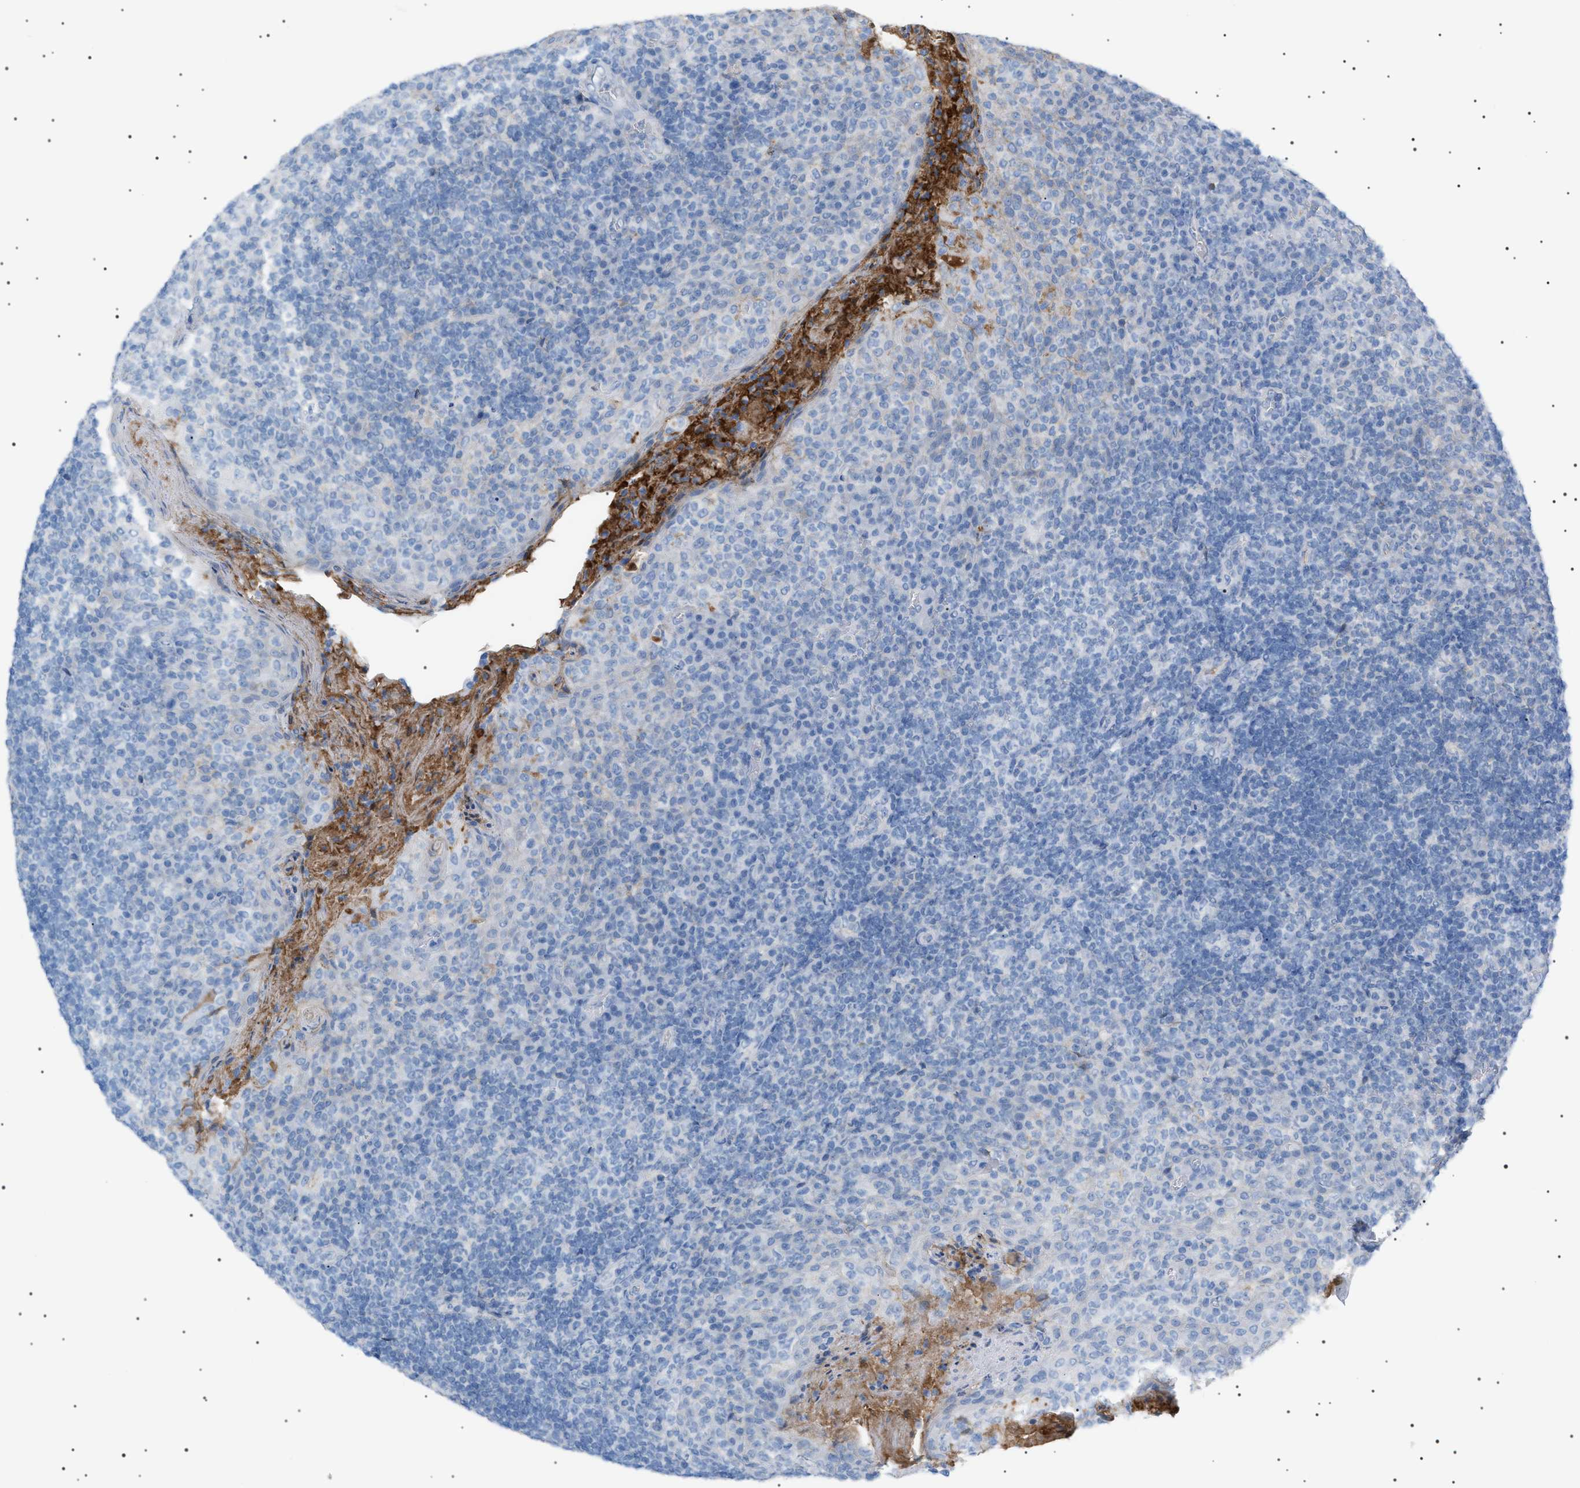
{"staining": {"intensity": "moderate", "quantity": "25%-75%", "location": "cytoplasmic/membranous"}, "tissue": "tonsil", "cell_type": "Germinal center cells", "image_type": "normal", "snomed": [{"axis": "morphology", "description": "Normal tissue, NOS"}, {"axis": "topography", "description": "Tonsil"}], "caption": "High-magnification brightfield microscopy of benign tonsil stained with DAB (brown) and counterstained with hematoxylin (blue). germinal center cells exhibit moderate cytoplasmic/membranous staining is appreciated in about25%-75% of cells.", "gene": "LPA", "patient": {"sex": "male", "age": 17}}